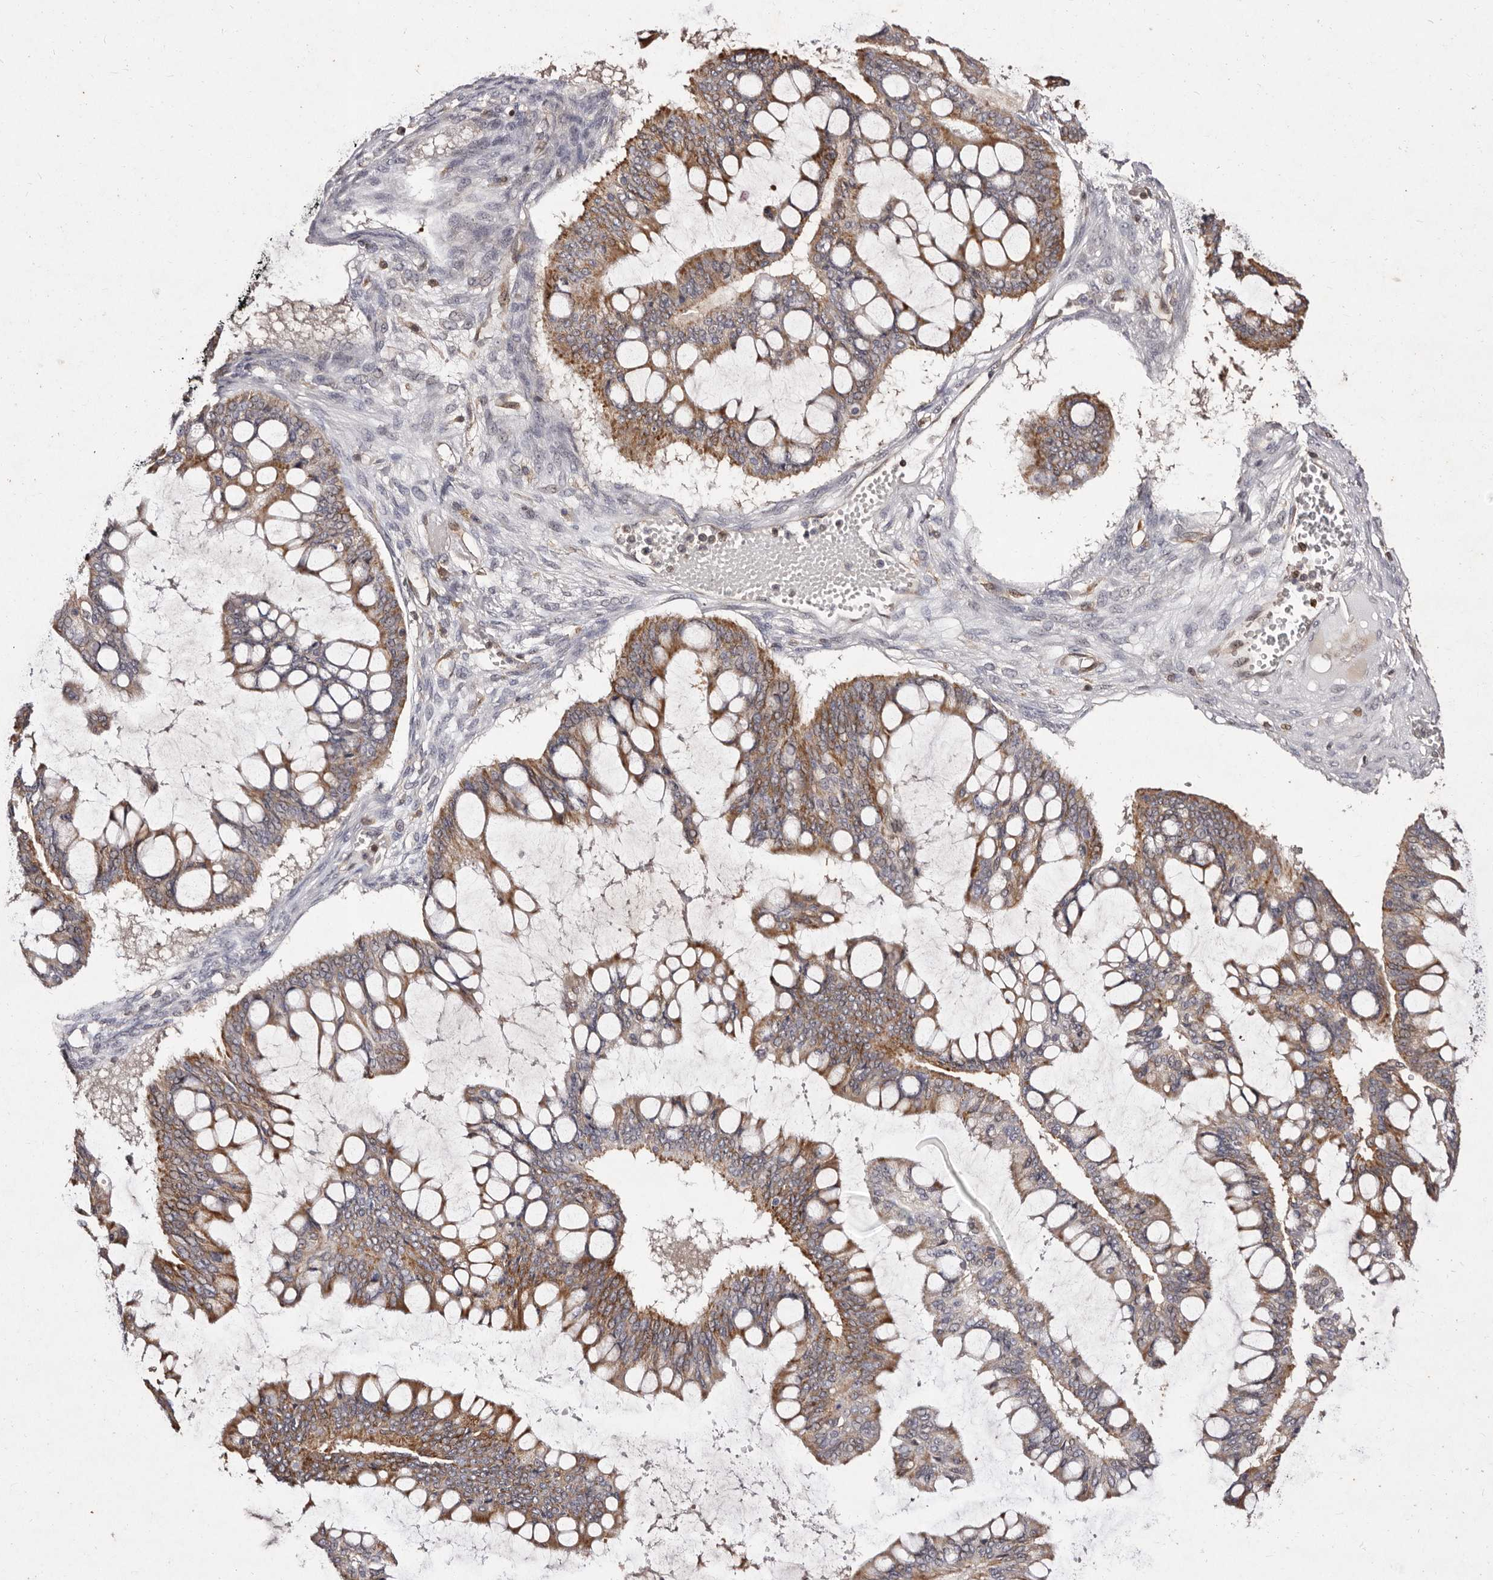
{"staining": {"intensity": "moderate", "quantity": ">75%", "location": "cytoplasmic/membranous"}, "tissue": "ovarian cancer", "cell_type": "Tumor cells", "image_type": "cancer", "snomed": [{"axis": "morphology", "description": "Cystadenocarcinoma, mucinous, NOS"}, {"axis": "topography", "description": "Ovary"}], "caption": "Tumor cells demonstrate moderate cytoplasmic/membranous expression in approximately >75% of cells in ovarian cancer. (Stains: DAB (3,3'-diaminobenzidine) in brown, nuclei in blue, Microscopy: brightfield microscopy at high magnification).", "gene": "GIMAP4", "patient": {"sex": "female", "age": 73}}